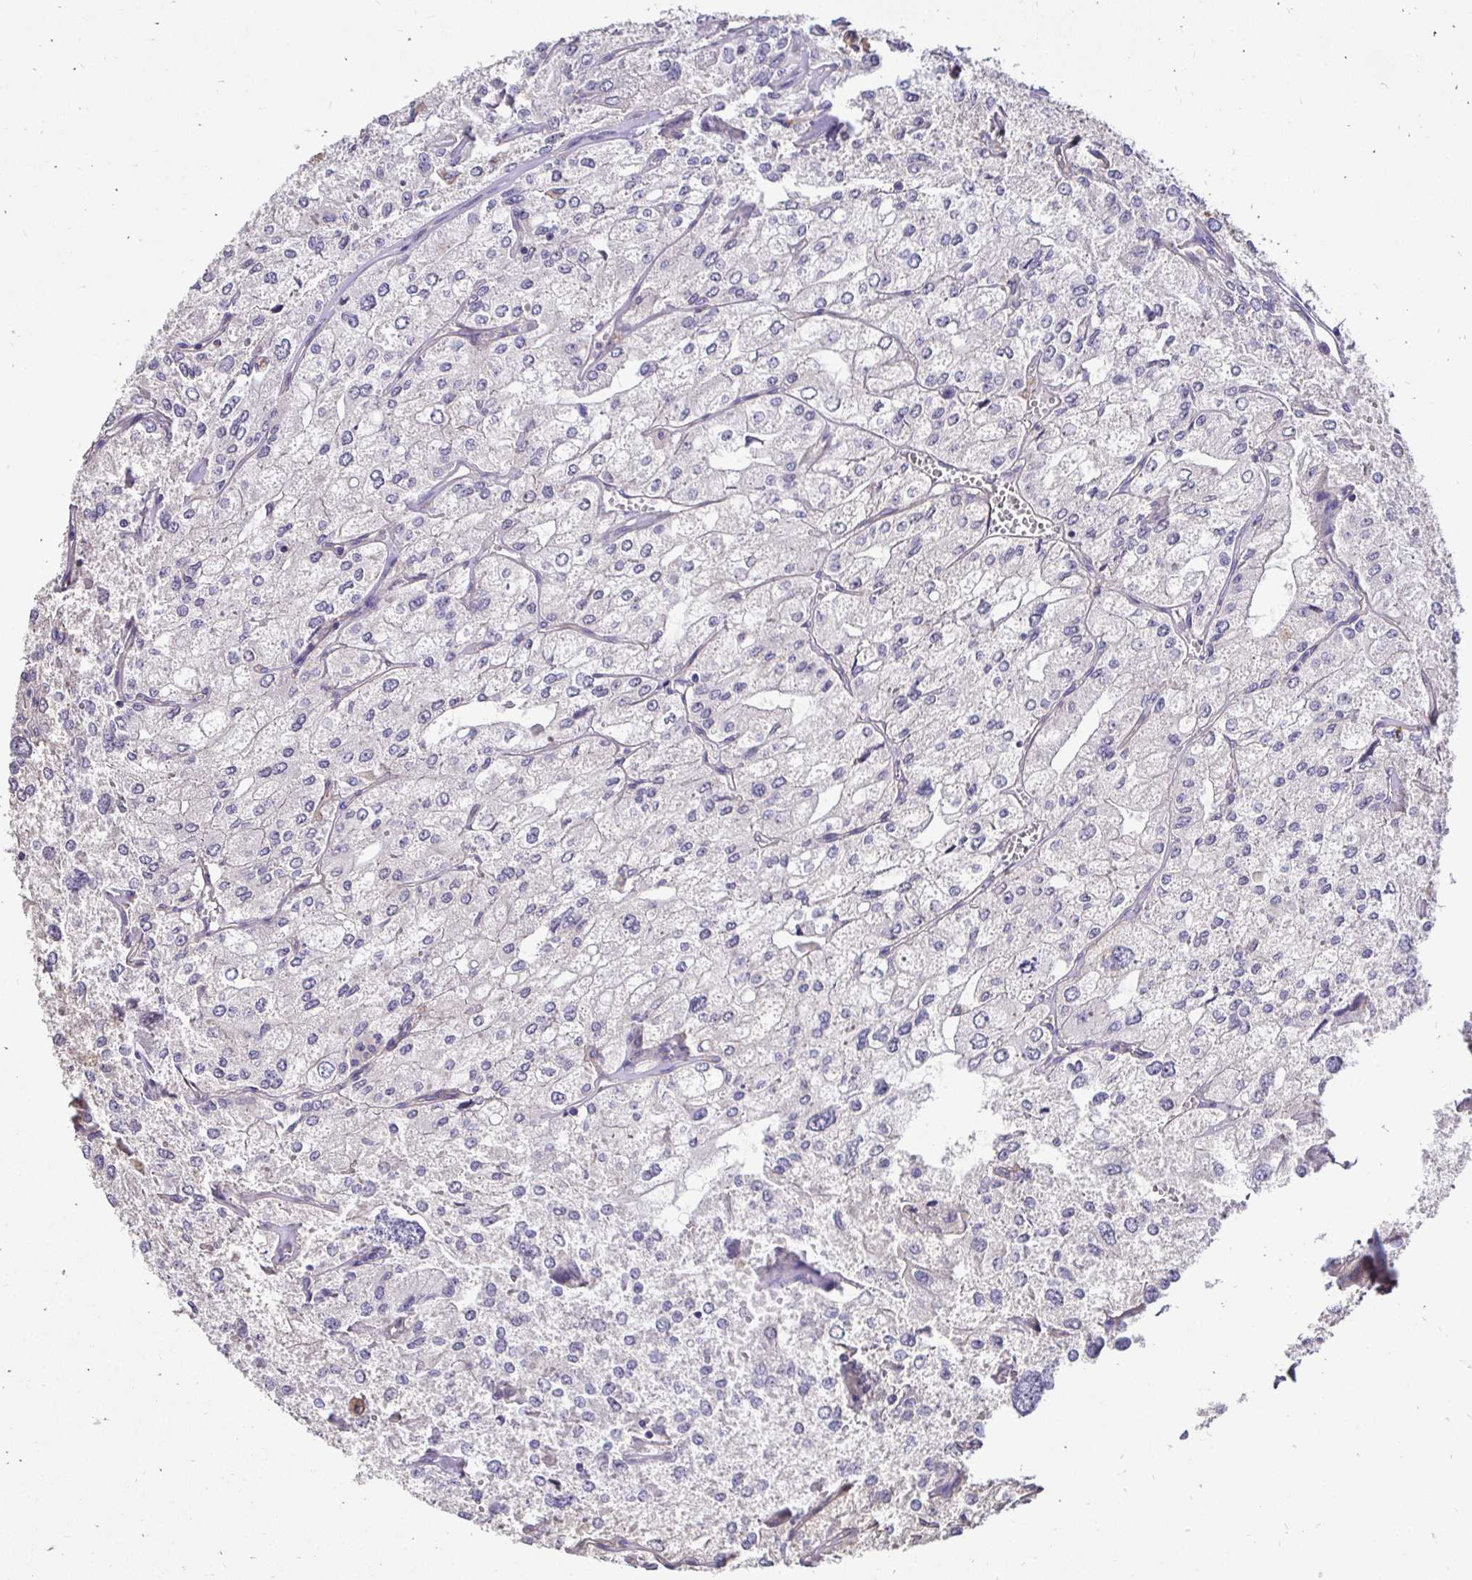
{"staining": {"intensity": "negative", "quantity": "none", "location": "none"}, "tissue": "renal cancer", "cell_type": "Tumor cells", "image_type": "cancer", "snomed": [{"axis": "morphology", "description": "Adenocarcinoma, NOS"}, {"axis": "topography", "description": "Kidney"}], "caption": "High power microscopy histopathology image of an immunohistochemistry photomicrograph of renal cancer (adenocarcinoma), revealing no significant positivity in tumor cells.", "gene": "SLC9A1", "patient": {"sex": "female", "age": 70}}